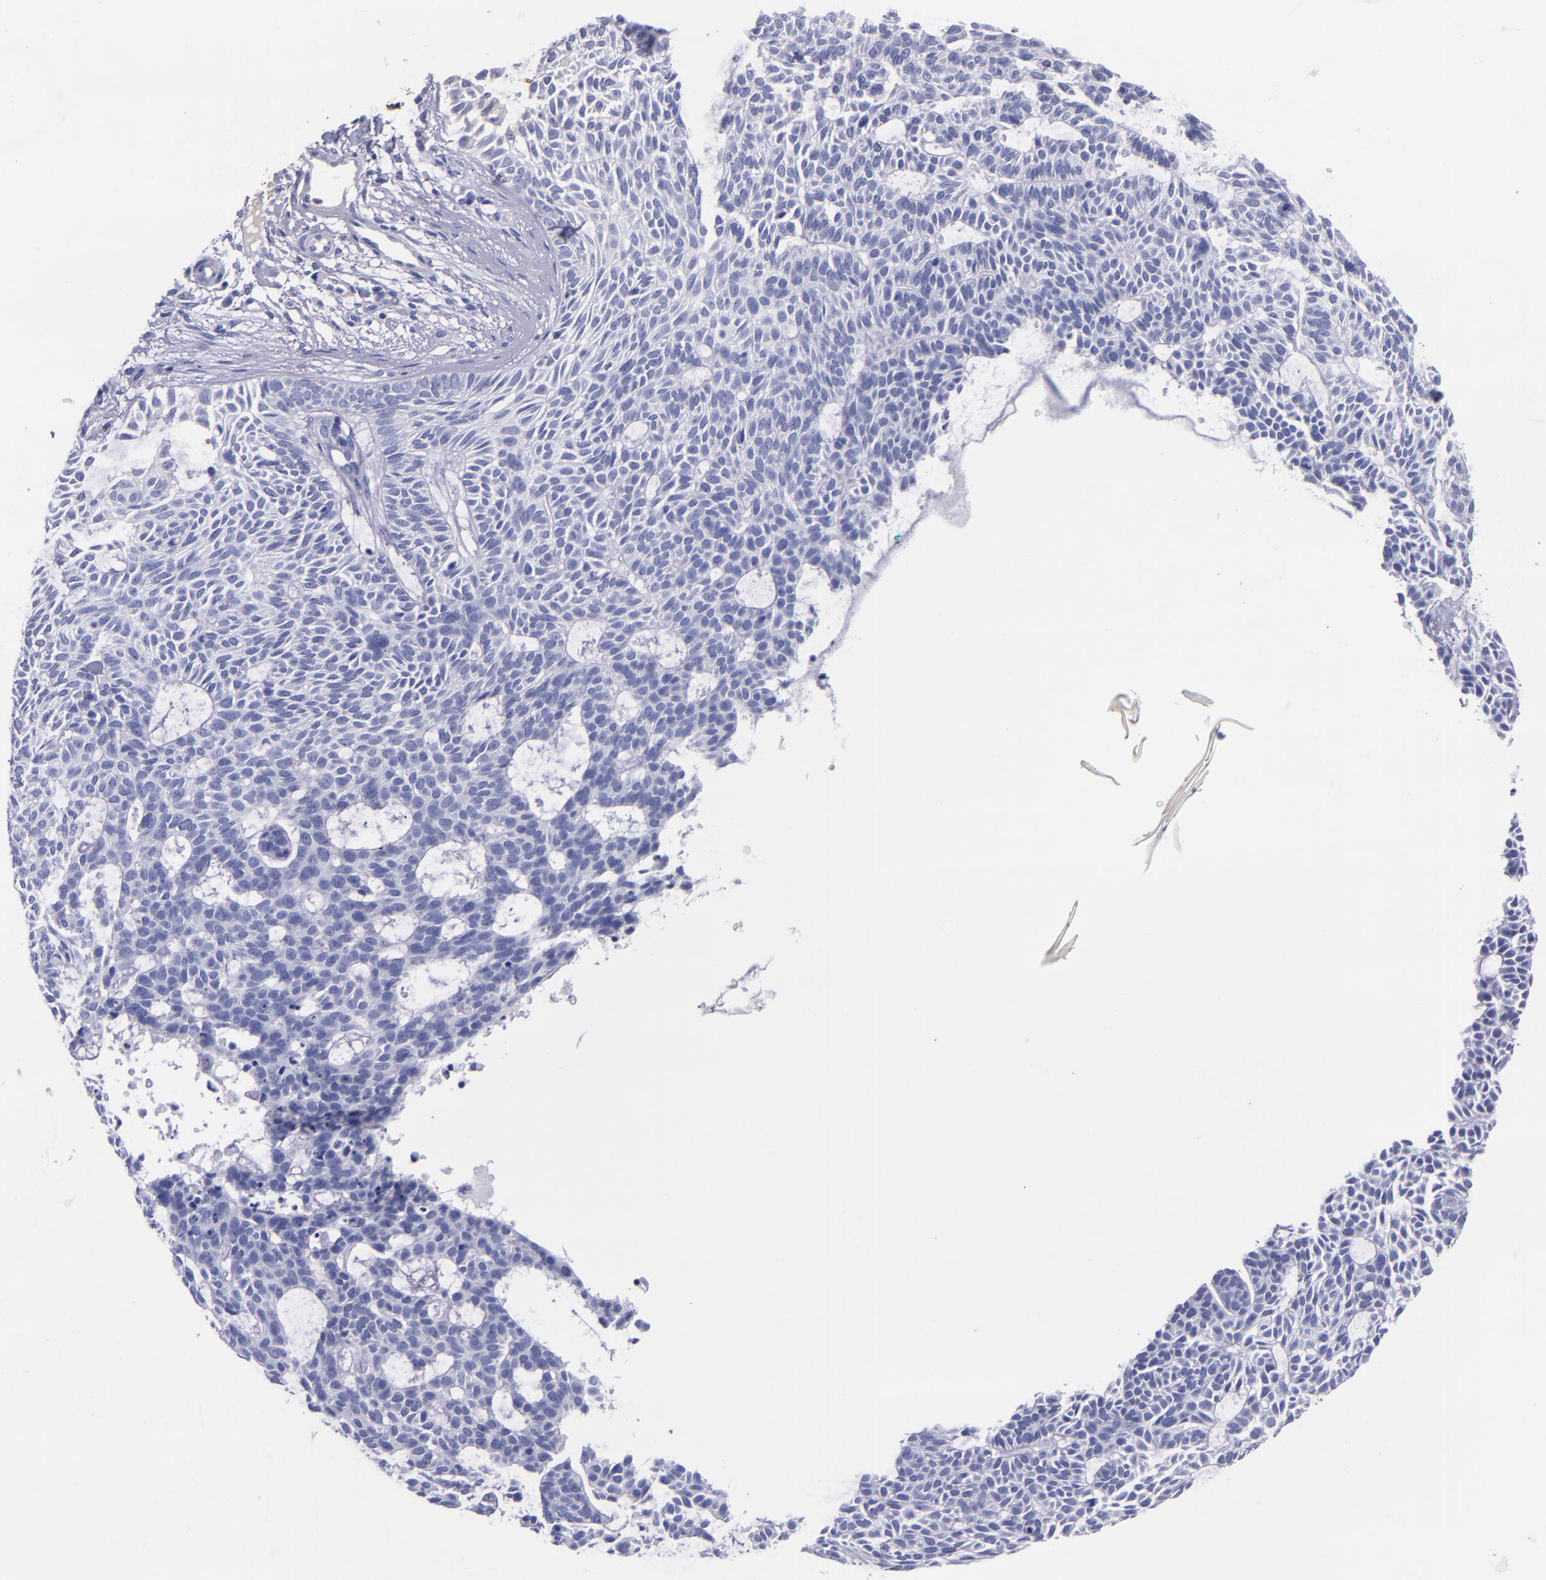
{"staining": {"intensity": "negative", "quantity": "none", "location": "none"}, "tissue": "skin cancer", "cell_type": "Tumor cells", "image_type": "cancer", "snomed": [{"axis": "morphology", "description": "Basal cell carcinoma"}, {"axis": "topography", "description": "Skin"}], "caption": "IHC histopathology image of skin basal cell carcinoma stained for a protein (brown), which demonstrates no expression in tumor cells. The staining is performed using DAB brown chromogen with nuclei counter-stained in using hematoxylin.", "gene": "IVL", "patient": {"sex": "male", "age": 75}}